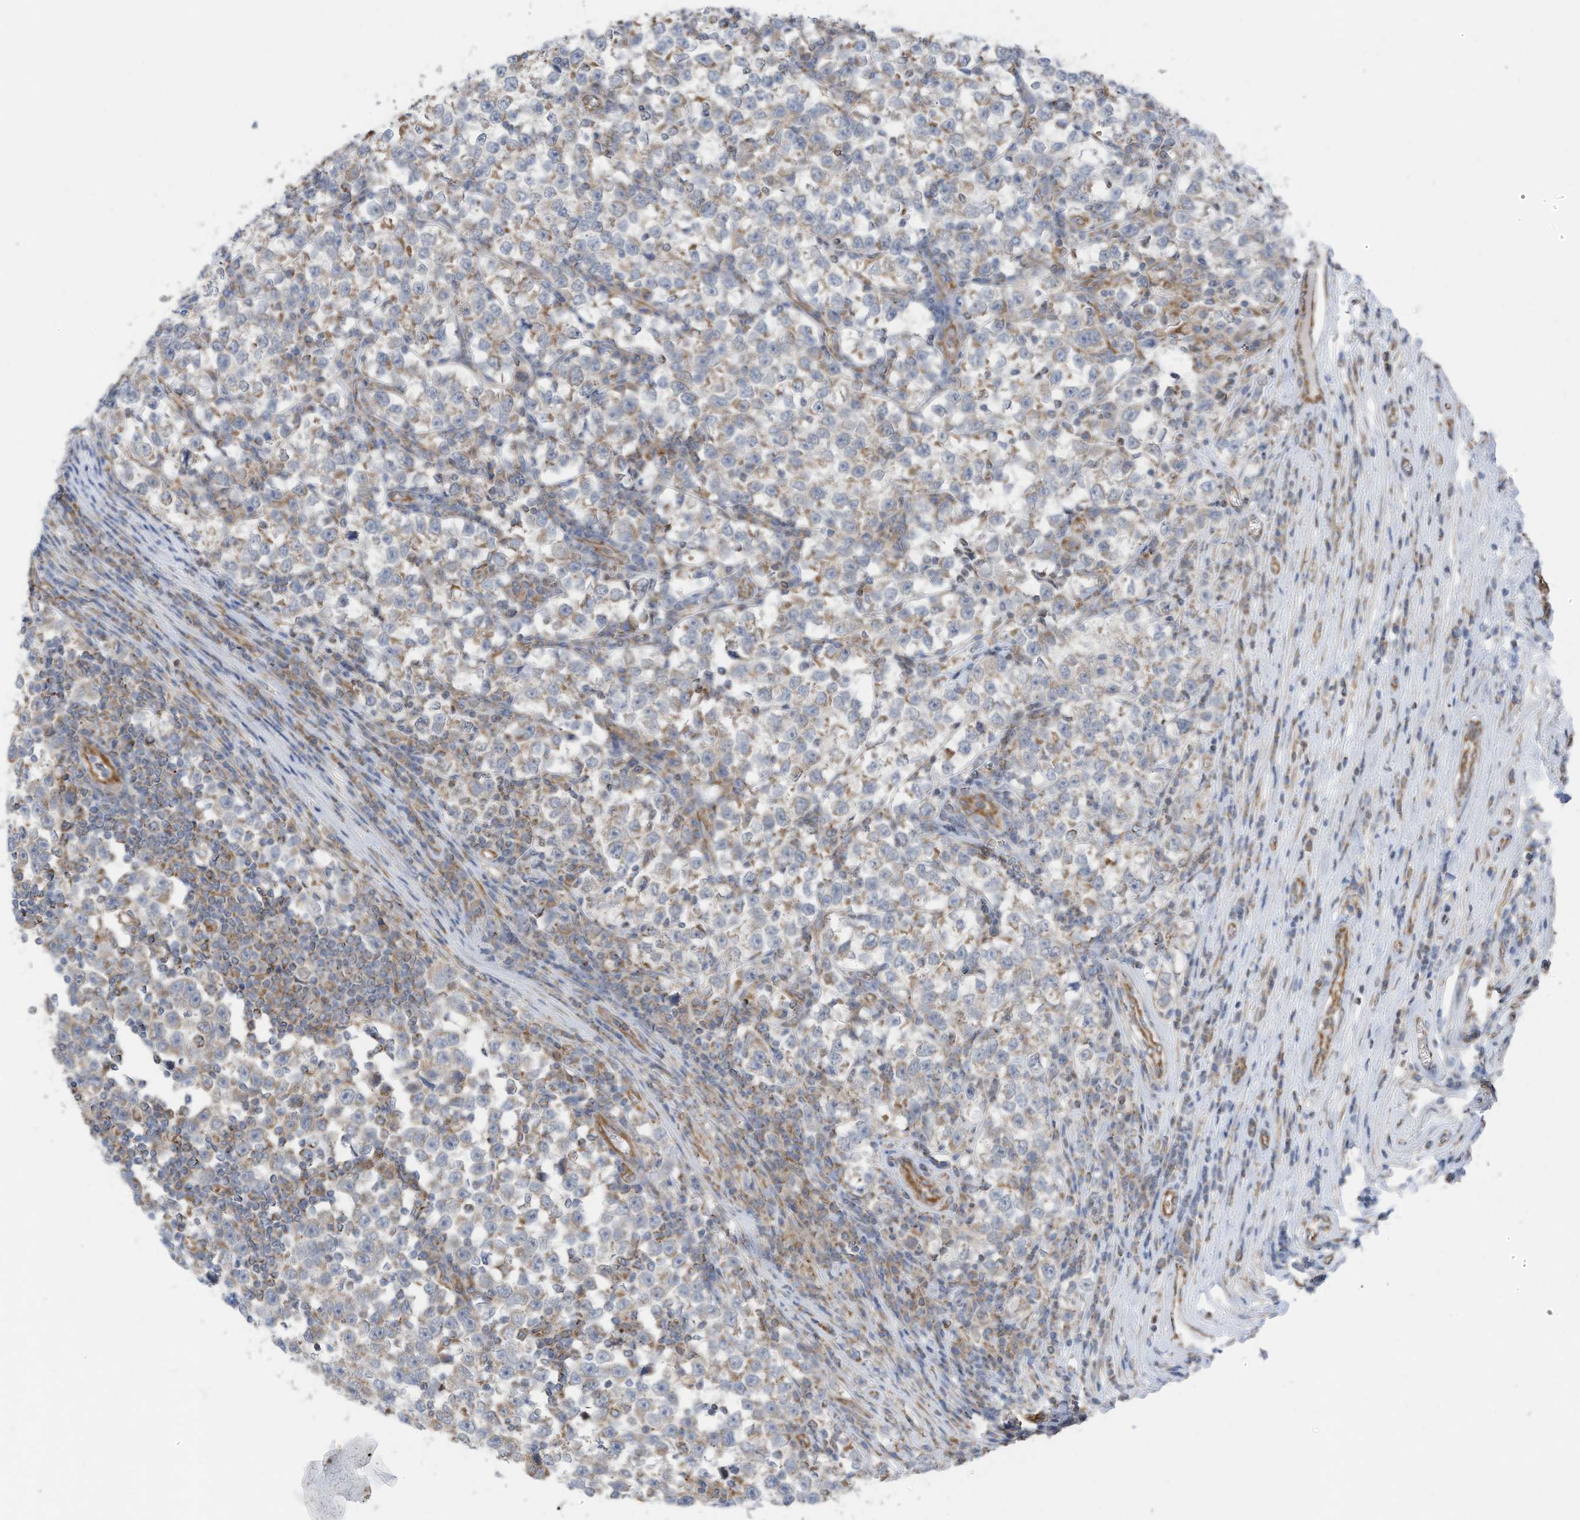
{"staining": {"intensity": "weak", "quantity": "<25%", "location": "cytoplasmic/membranous"}, "tissue": "testis cancer", "cell_type": "Tumor cells", "image_type": "cancer", "snomed": [{"axis": "morphology", "description": "Normal tissue, NOS"}, {"axis": "morphology", "description": "Seminoma, NOS"}, {"axis": "topography", "description": "Testis"}], "caption": "The immunohistochemistry photomicrograph has no significant expression in tumor cells of seminoma (testis) tissue. The staining is performed using DAB (3,3'-diaminobenzidine) brown chromogen with nuclei counter-stained in using hematoxylin.", "gene": "EOMES", "patient": {"sex": "male", "age": 43}}